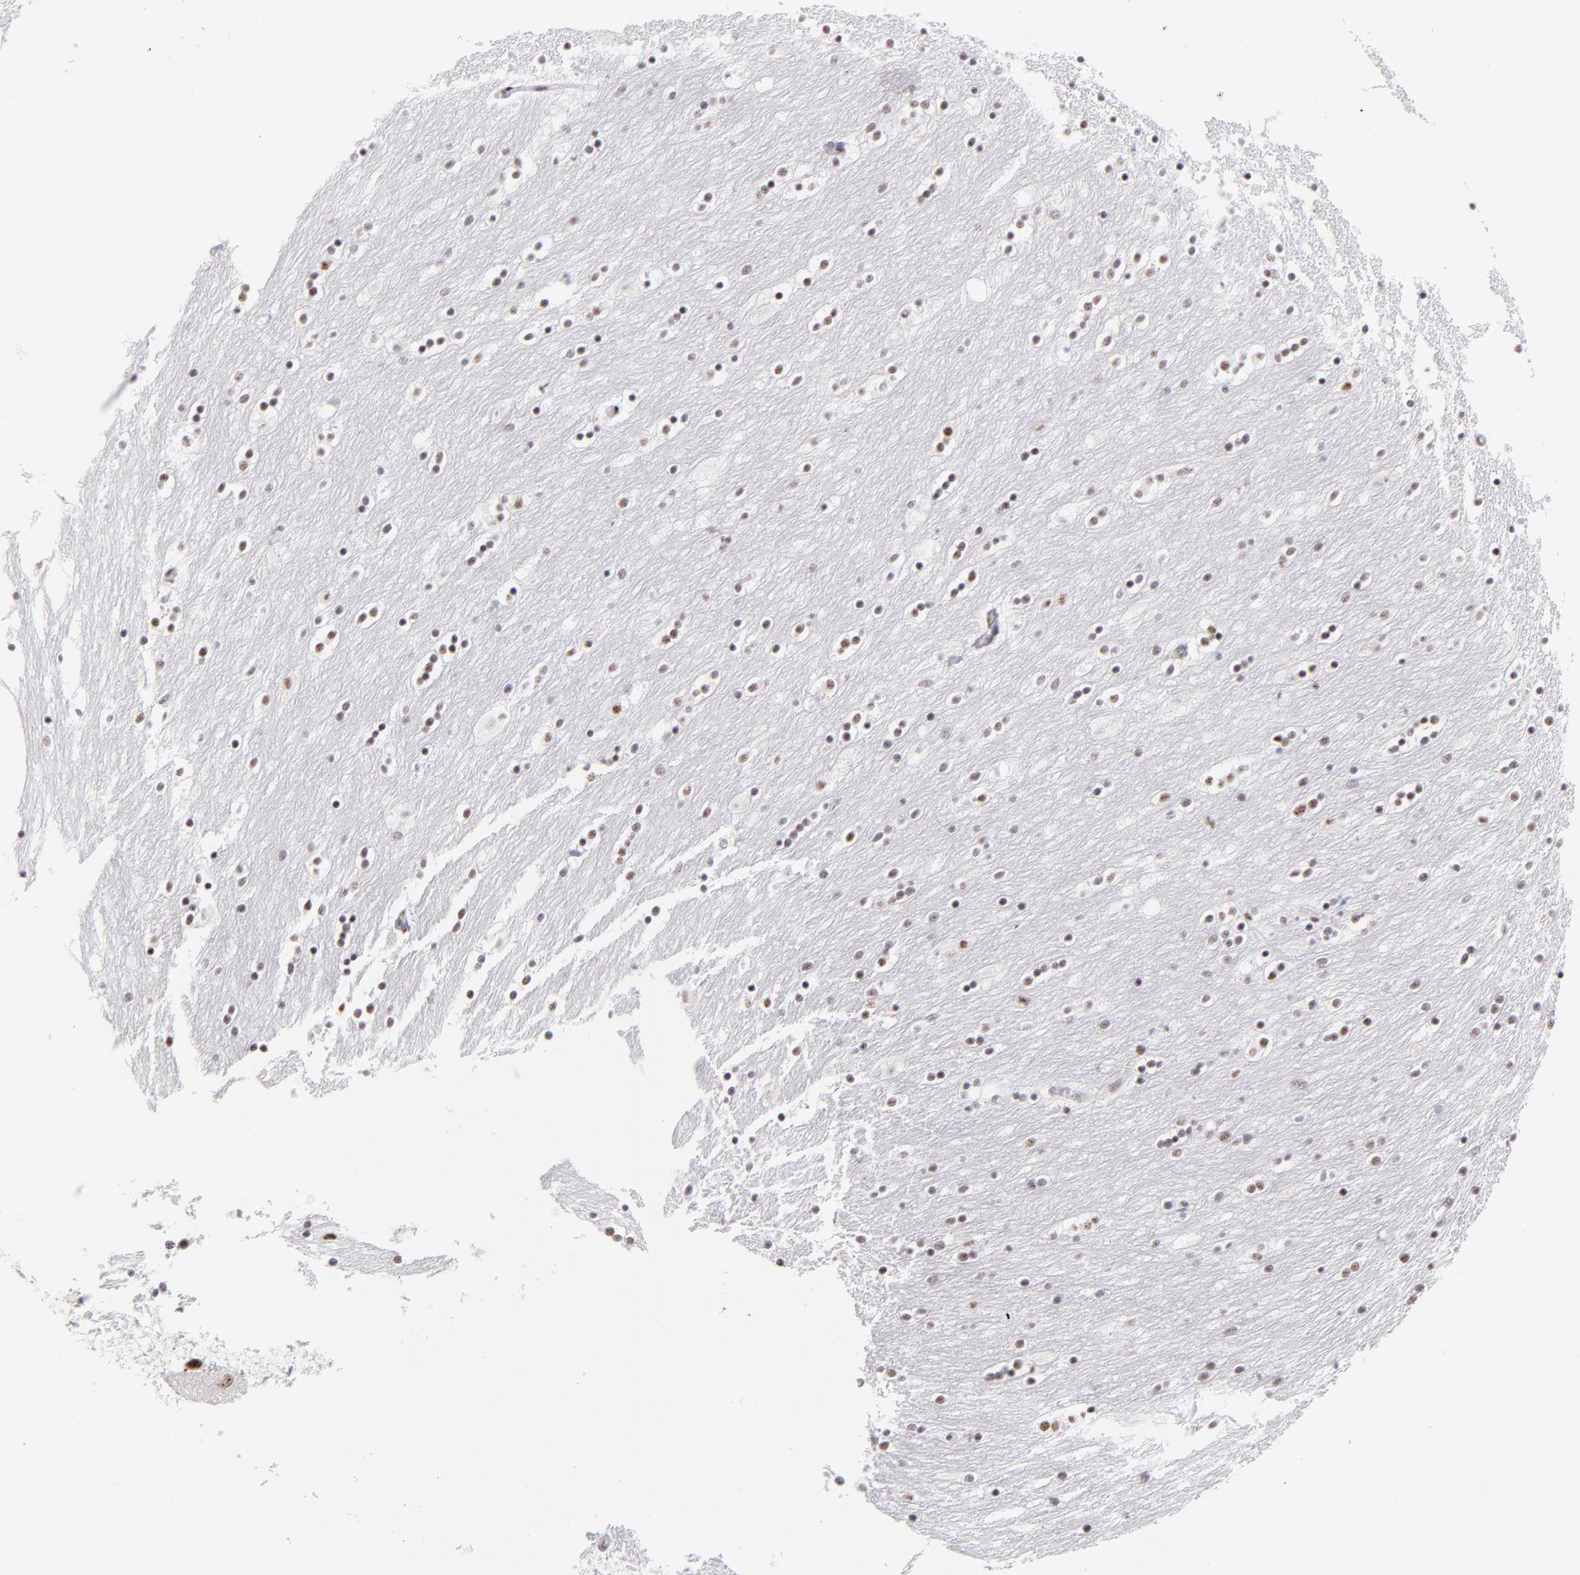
{"staining": {"intensity": "strong", "quantity": ">75%", "location": "nuclear"}, "tissue": "caudate", "cell_type": "Glial cells", "image_type": "normal", "snomed": [{"axis": "morphology", "description": "Normal tissue, NOS"}, {"axis": "topography", "description": "Lateral ventricle wall"}], "caption": "Brown immunohistochemical staining in unremarkable human caudate displays strong nuclear positivity in about >75% of glial cells. (IHC, brightfield microscopy, high magnification).", "gene": "CDC25C", "patient": {"sex": "female", "age": 54}}